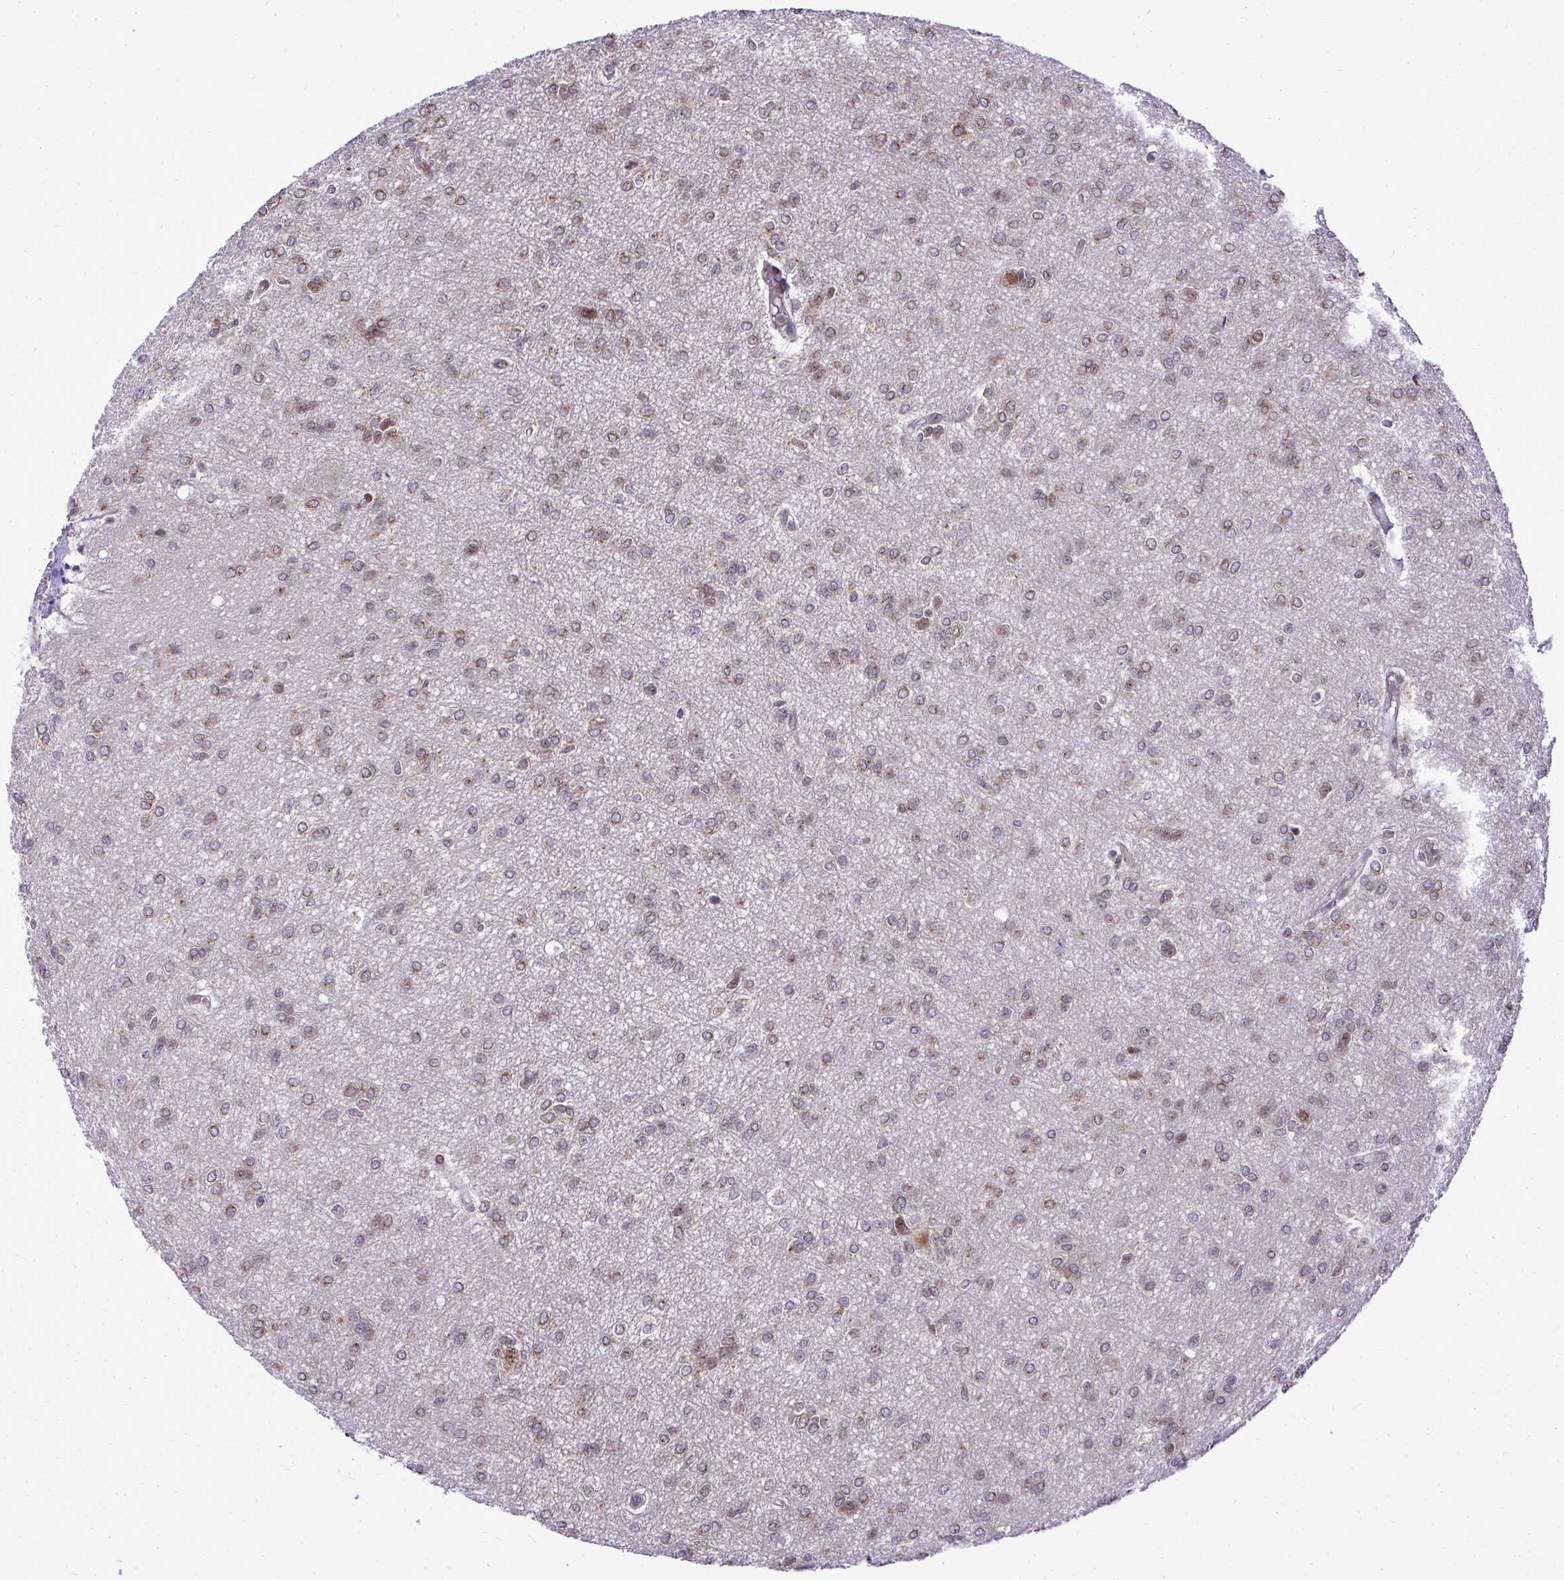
{"staining": {"intensity": "moderate", "quantity": "<25%", "location": "cytoplasmic/membranous,nuclear"}, "tissue": "glioma", "cell_type": "Tumor cells", "image_type": "cancer", "snomed": [{"axis": "morphology", "description": "Glioma, malignant, Low grade"}, {"axis": "topography", "description": "Brain"}], "caption": "Moderate cytoplasmic/membranous and nuclear positivity is present in about <25% of tumor cells in glioma.", "gene": "PIGY", "patient": {"sex": "male", "age": 26}}